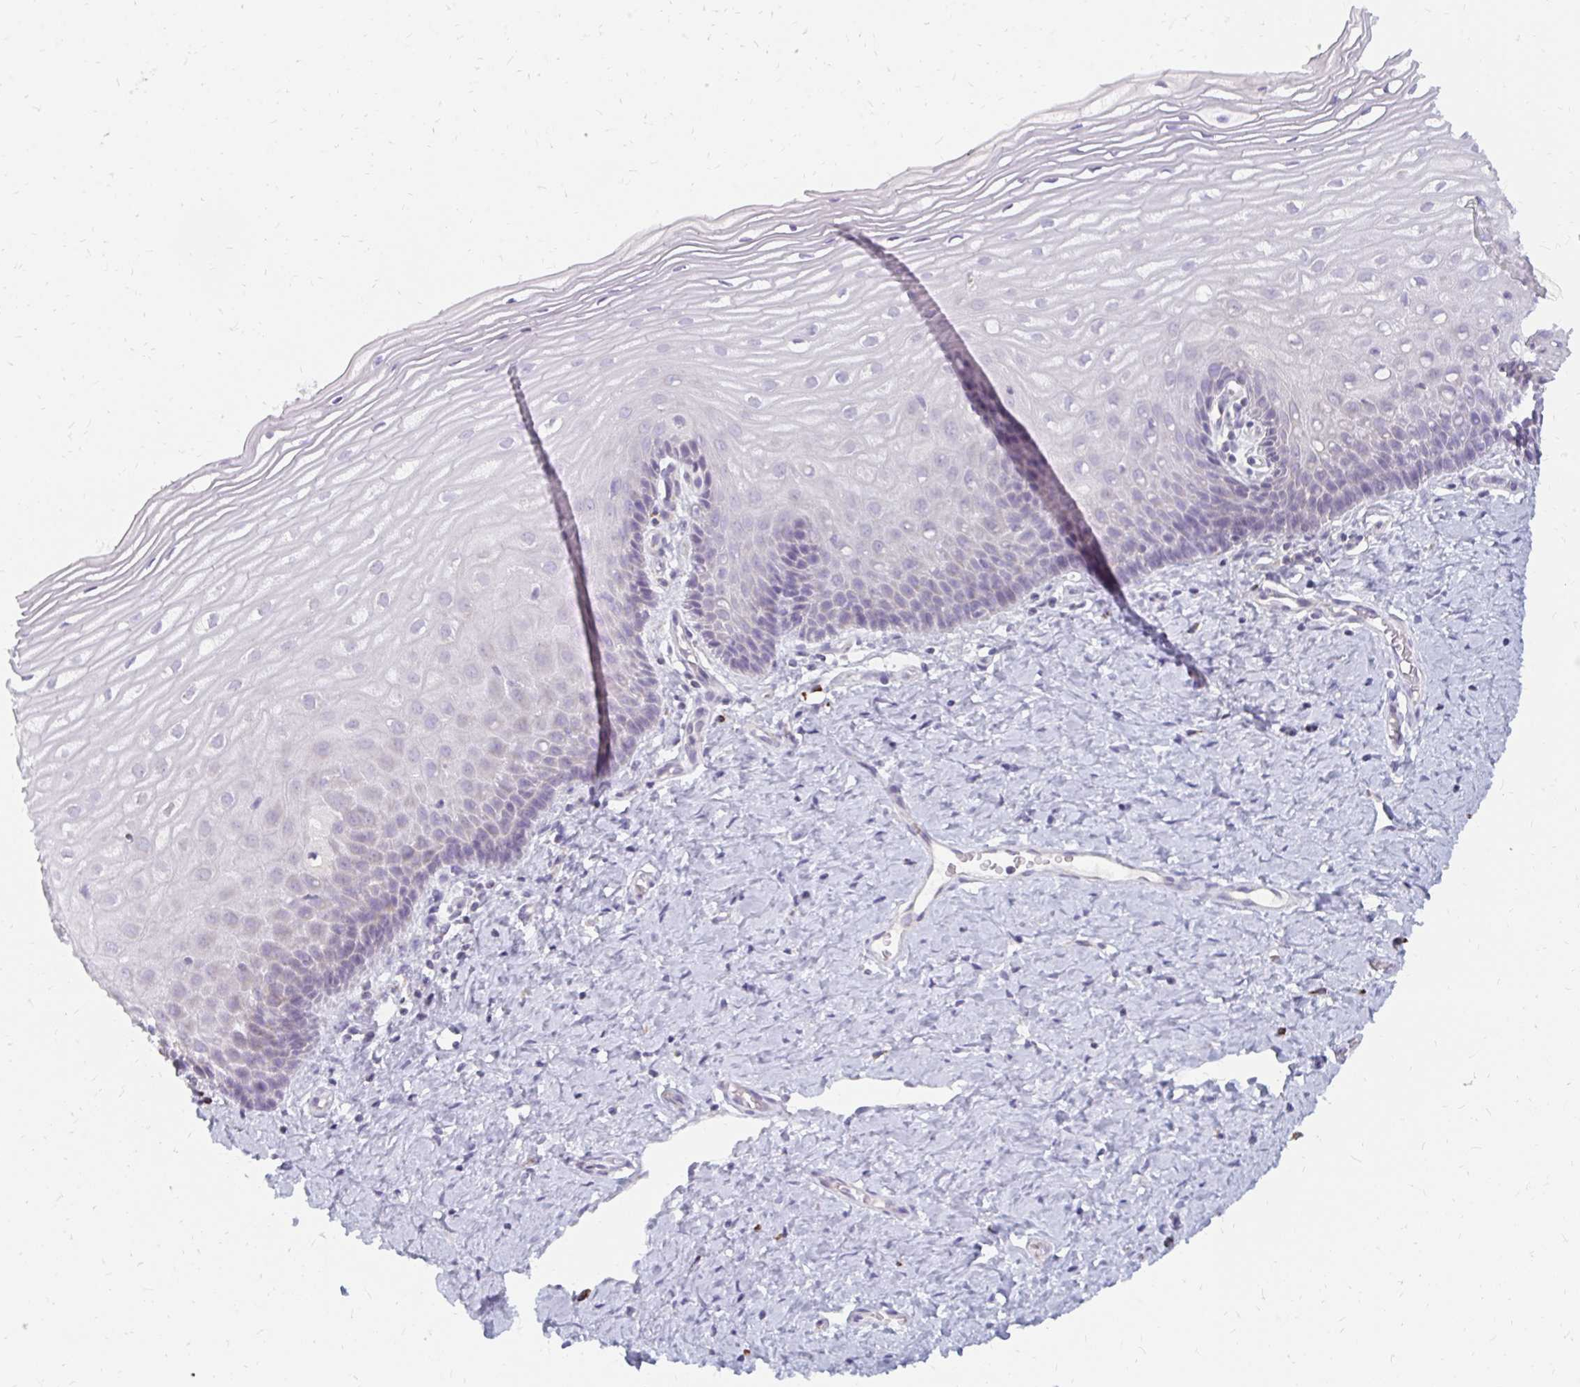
{"staining": {"intensity": "negative", "quantity": "none", "location": "none"}, "tissue": "cervix", "cell_type": "Glandular cells", "image_type": "normal", "snomed": [{"axis": "morphology", "description": "Normal tissue, NOS"}, {"axis": "topography", "description": "Cervix"}], "caption": "There is no significant staining in glandular cells of cervix. (DAB IHC with hematoxylin counter stain).", "gene": "OR10V1", "patient": {"sex": "female", "age": 37}}